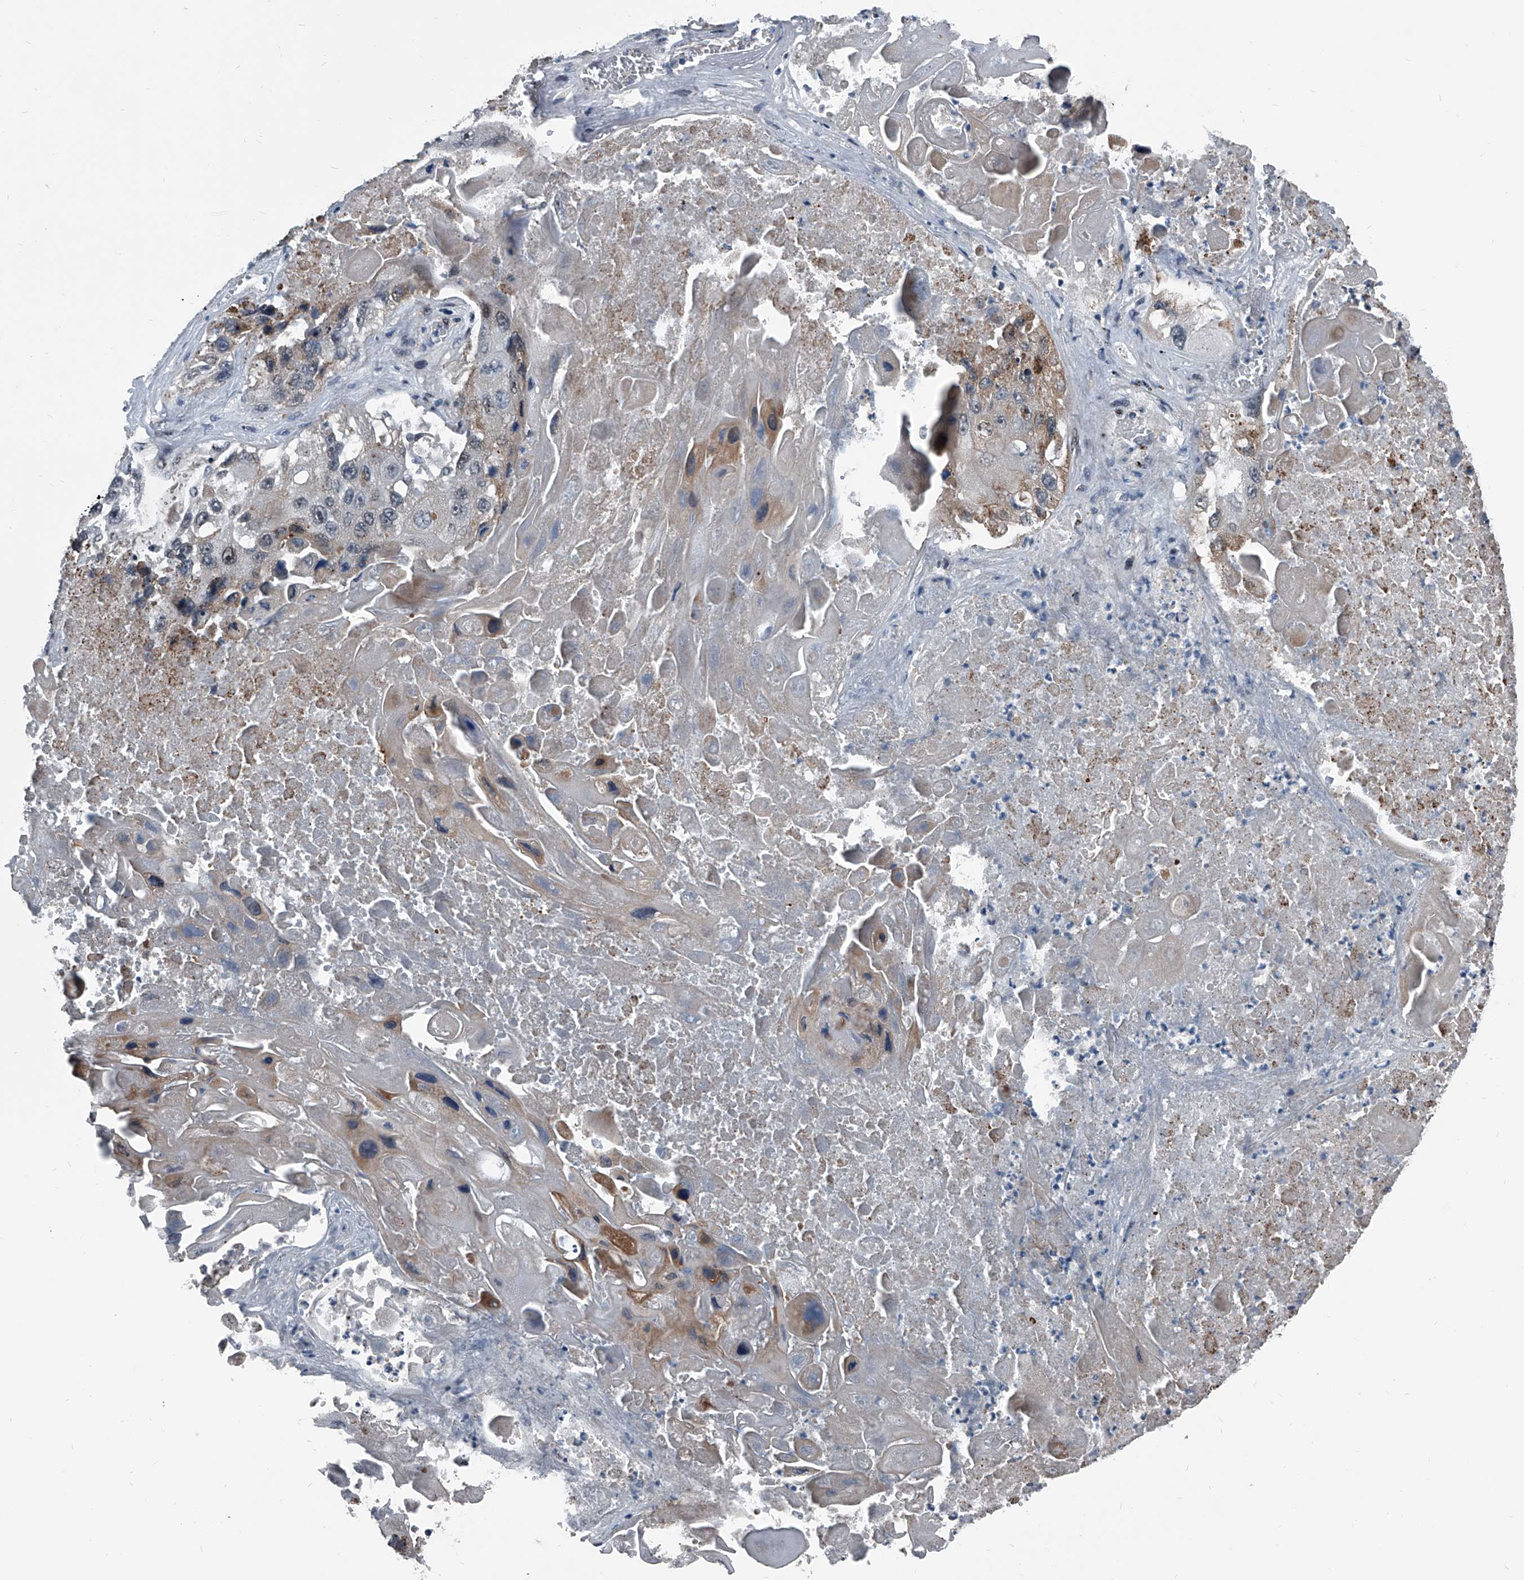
{"staining": {"intensity": "moderate", "quantity": "<25%", "location": "cytoplasmic/membranous"}, "tissue": "lung cancer", "cell_type": "Tumor cells", "image_type": "cancer", "snomed": [{"axis": "morphology", "description": "Squamous cell carcinoma, NOS"}, {"axis": "topography", "description": "Lung"}], "caption": "There is low levels of moderate cytoplasmic/membranous positivity in tumor cells of lung cancer, as demonstrated by immunohistochemical staining (brown color).", "gene": "MEN1", "patient": {"sex": "male", "age": 61}}